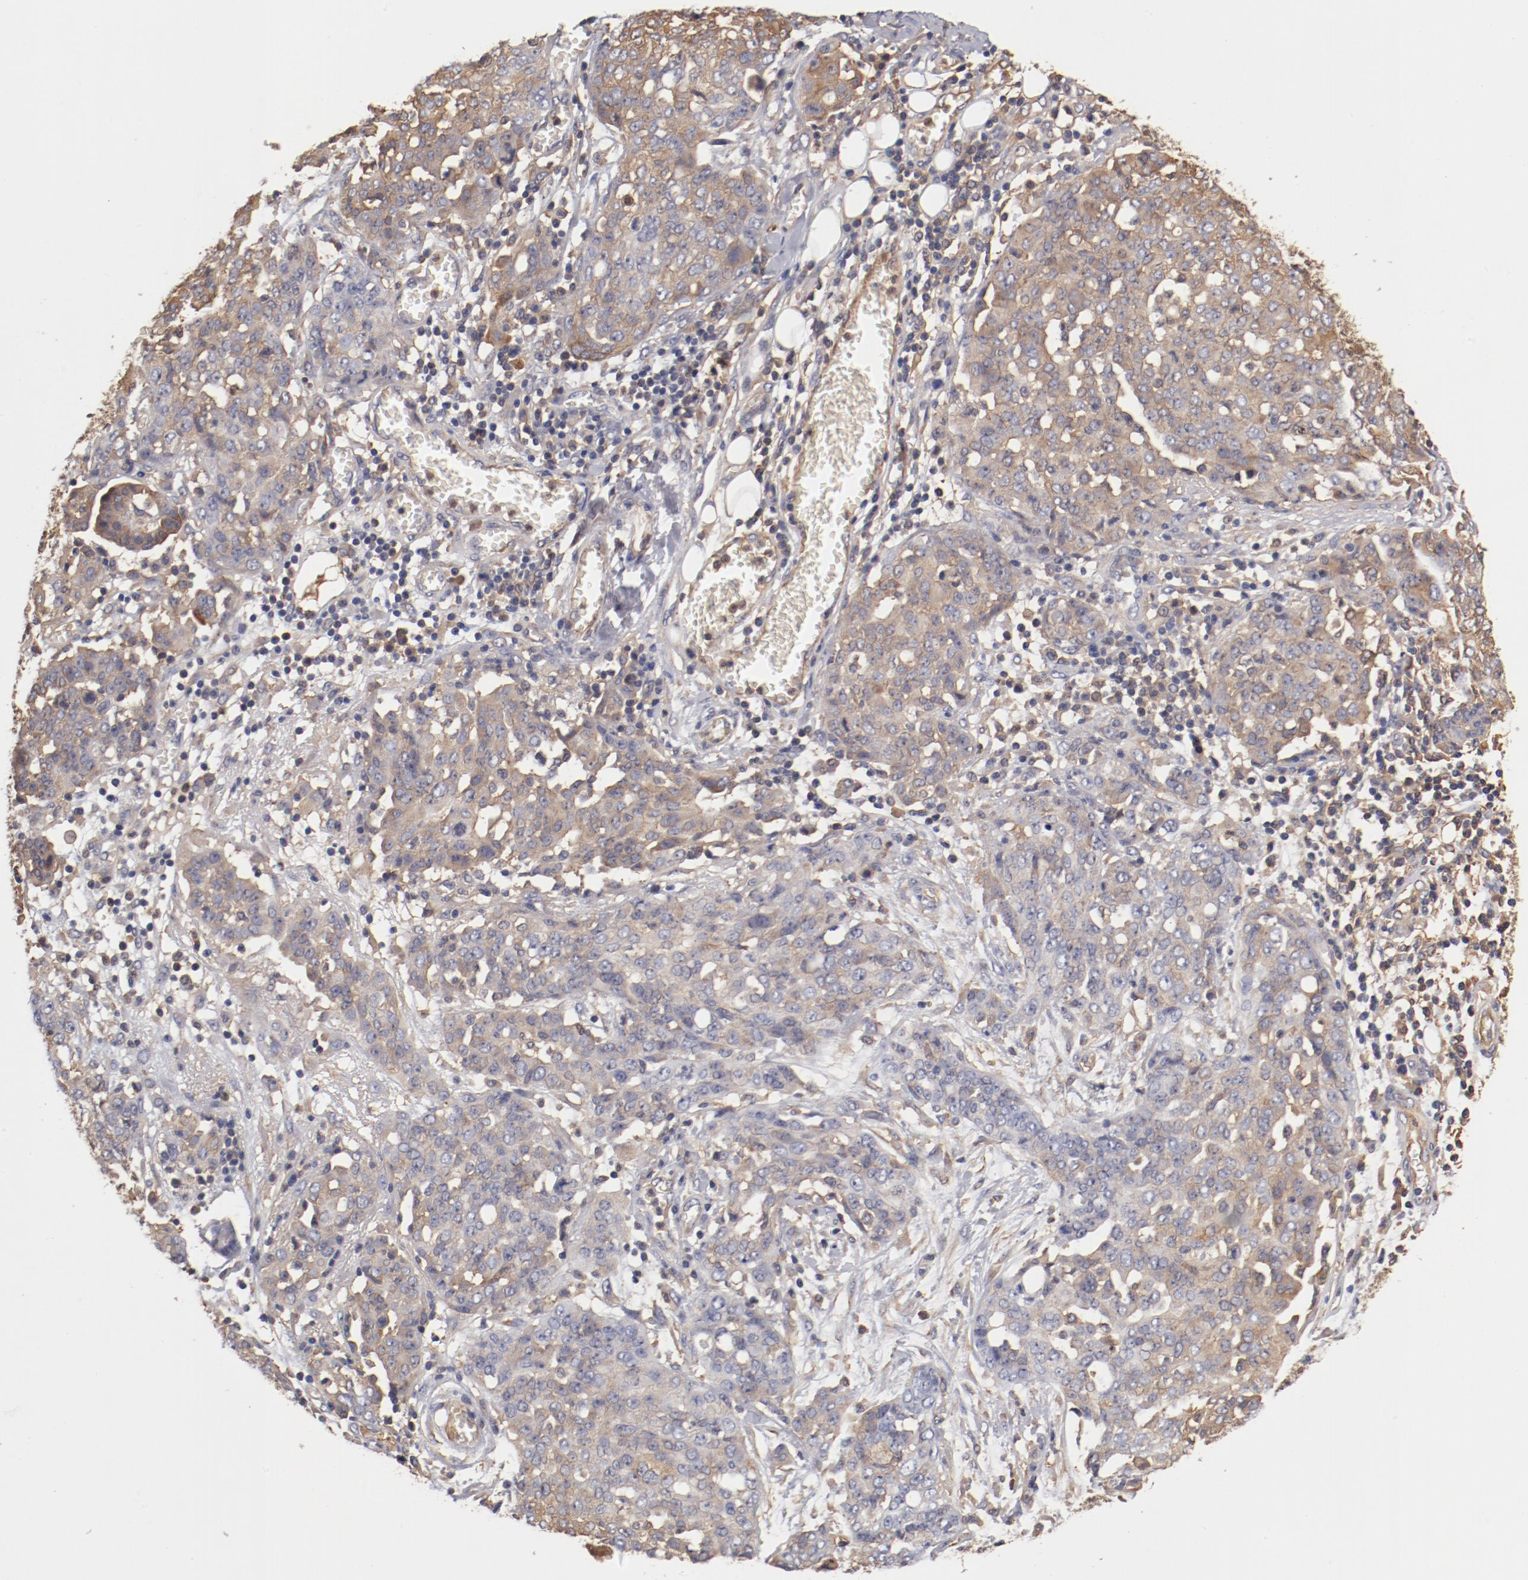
{"staining": {"intensity": "weak", "quantity": "25%-75%", "location": "cytoplasmic/membranous"}, "tissue": "ovarian cancer", "cell_type": "Tumor cells", "image_type": "cancer", "snomed": [{"axis": "morphology", "description": "Cystadenocarcinoma, serous, NOS"}, {"axis": "topography", "description": "Soft tissue"}, {"axis": "topography", "description": "Ovary"}], "caption": "Immunohistochemical staining of human ovarian cancer (serous cystadenocarcinoma) reveals weak cytoplasmic/membranous protein positivity in about 25%-75% of tumor cells.", "gene": "FCMR", "patient": {"sex": "female", "age": 57}}